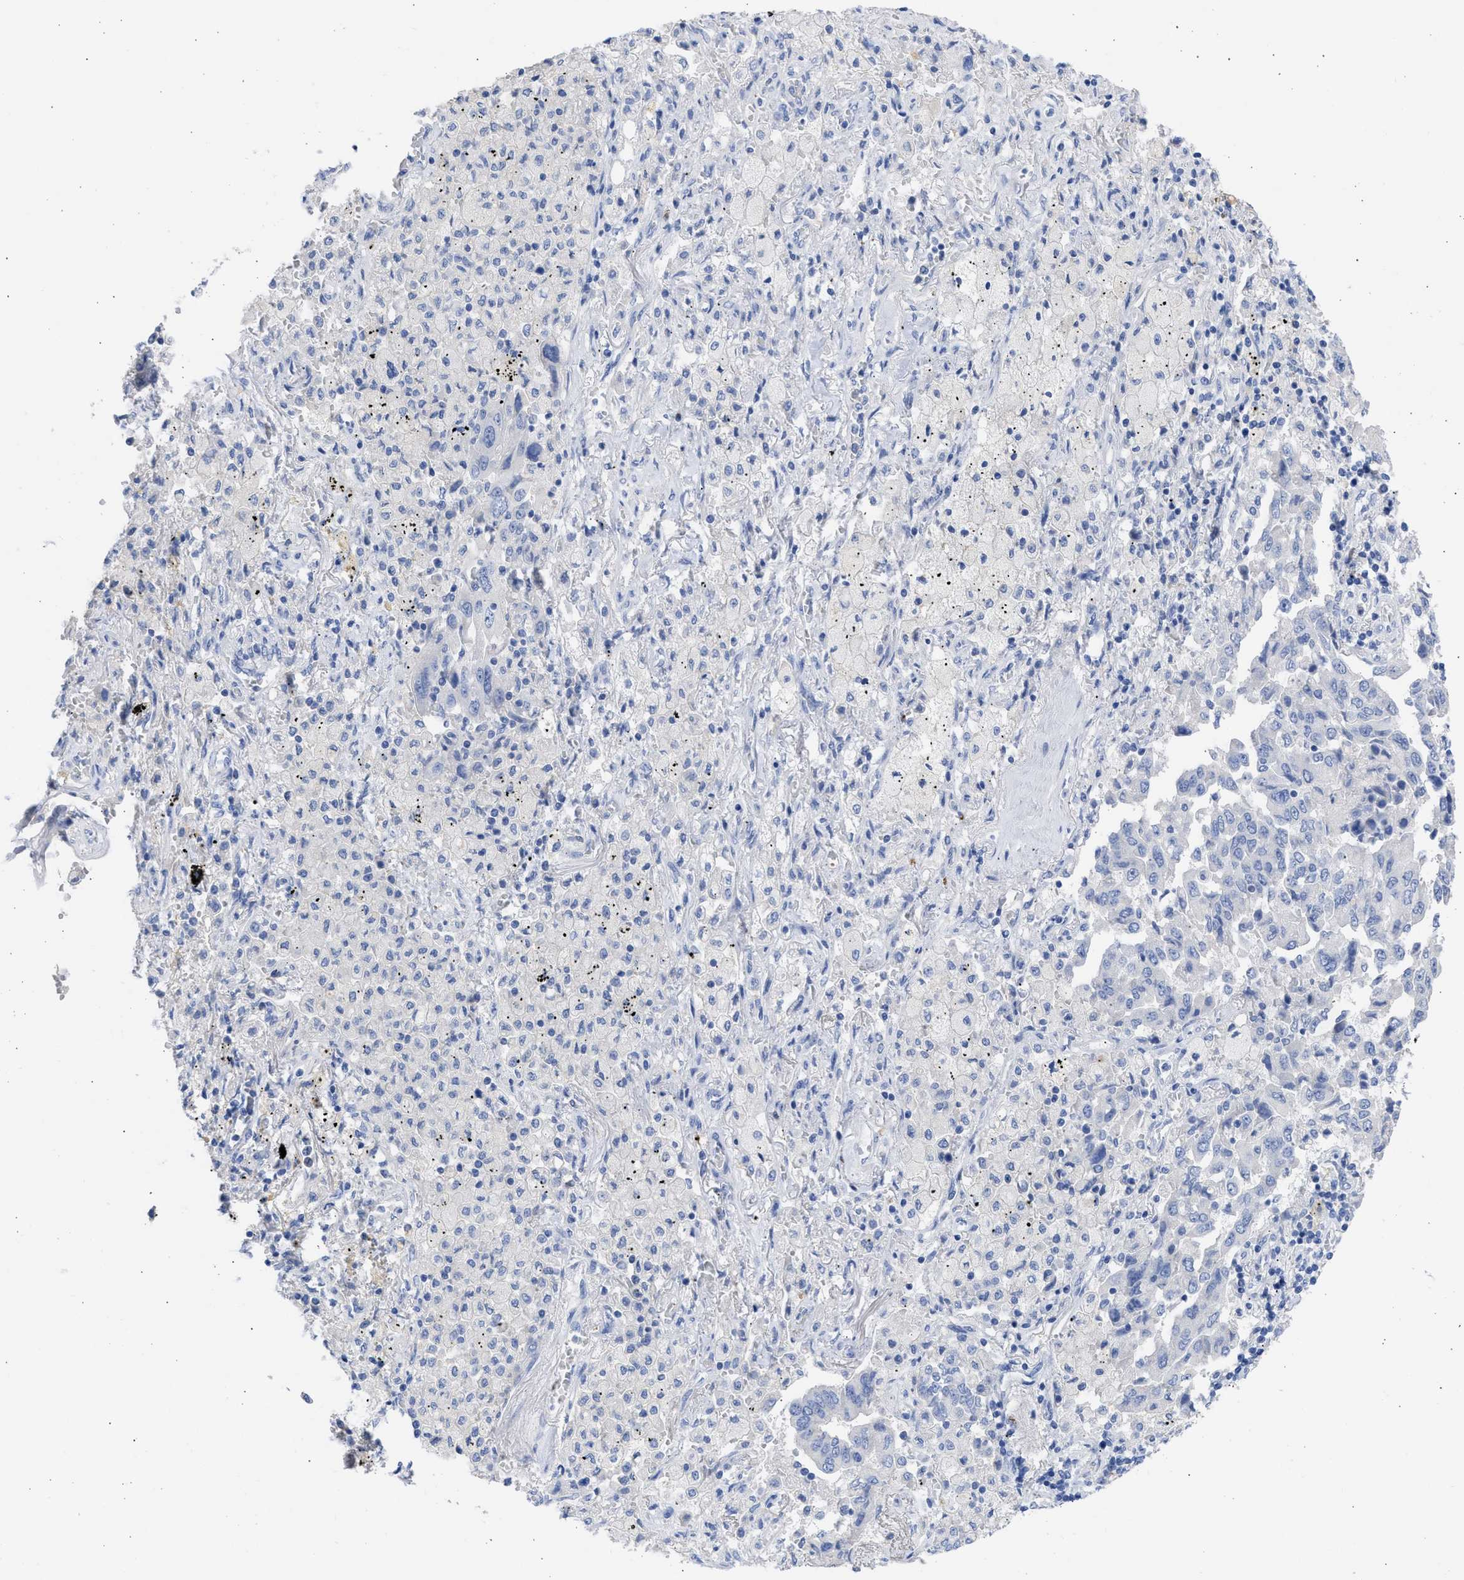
{"staining": {"intensity": "negative", "quantity": "none", "location": "none"}, "tissue": "lung cancer", "cell_type": "Tumor cells", "image_type": "cancer", "snomed": [{"axis": "morphology", "description": "Adenocarcinoma, NOS"}, {"axis": "topography", "description": "Lung"}], "caption": "Protein analysis of adenocarcinoma (lung) displays no significant staining in tumor cells. Brightfield microscopy of IHC stained with DAB (3,3'-diaminobenzidine) (brown) and hematoxylin (blue), captured at high magnification.", "gene": "RSPH1", "patient": {"sex": "female", "age": 65}}